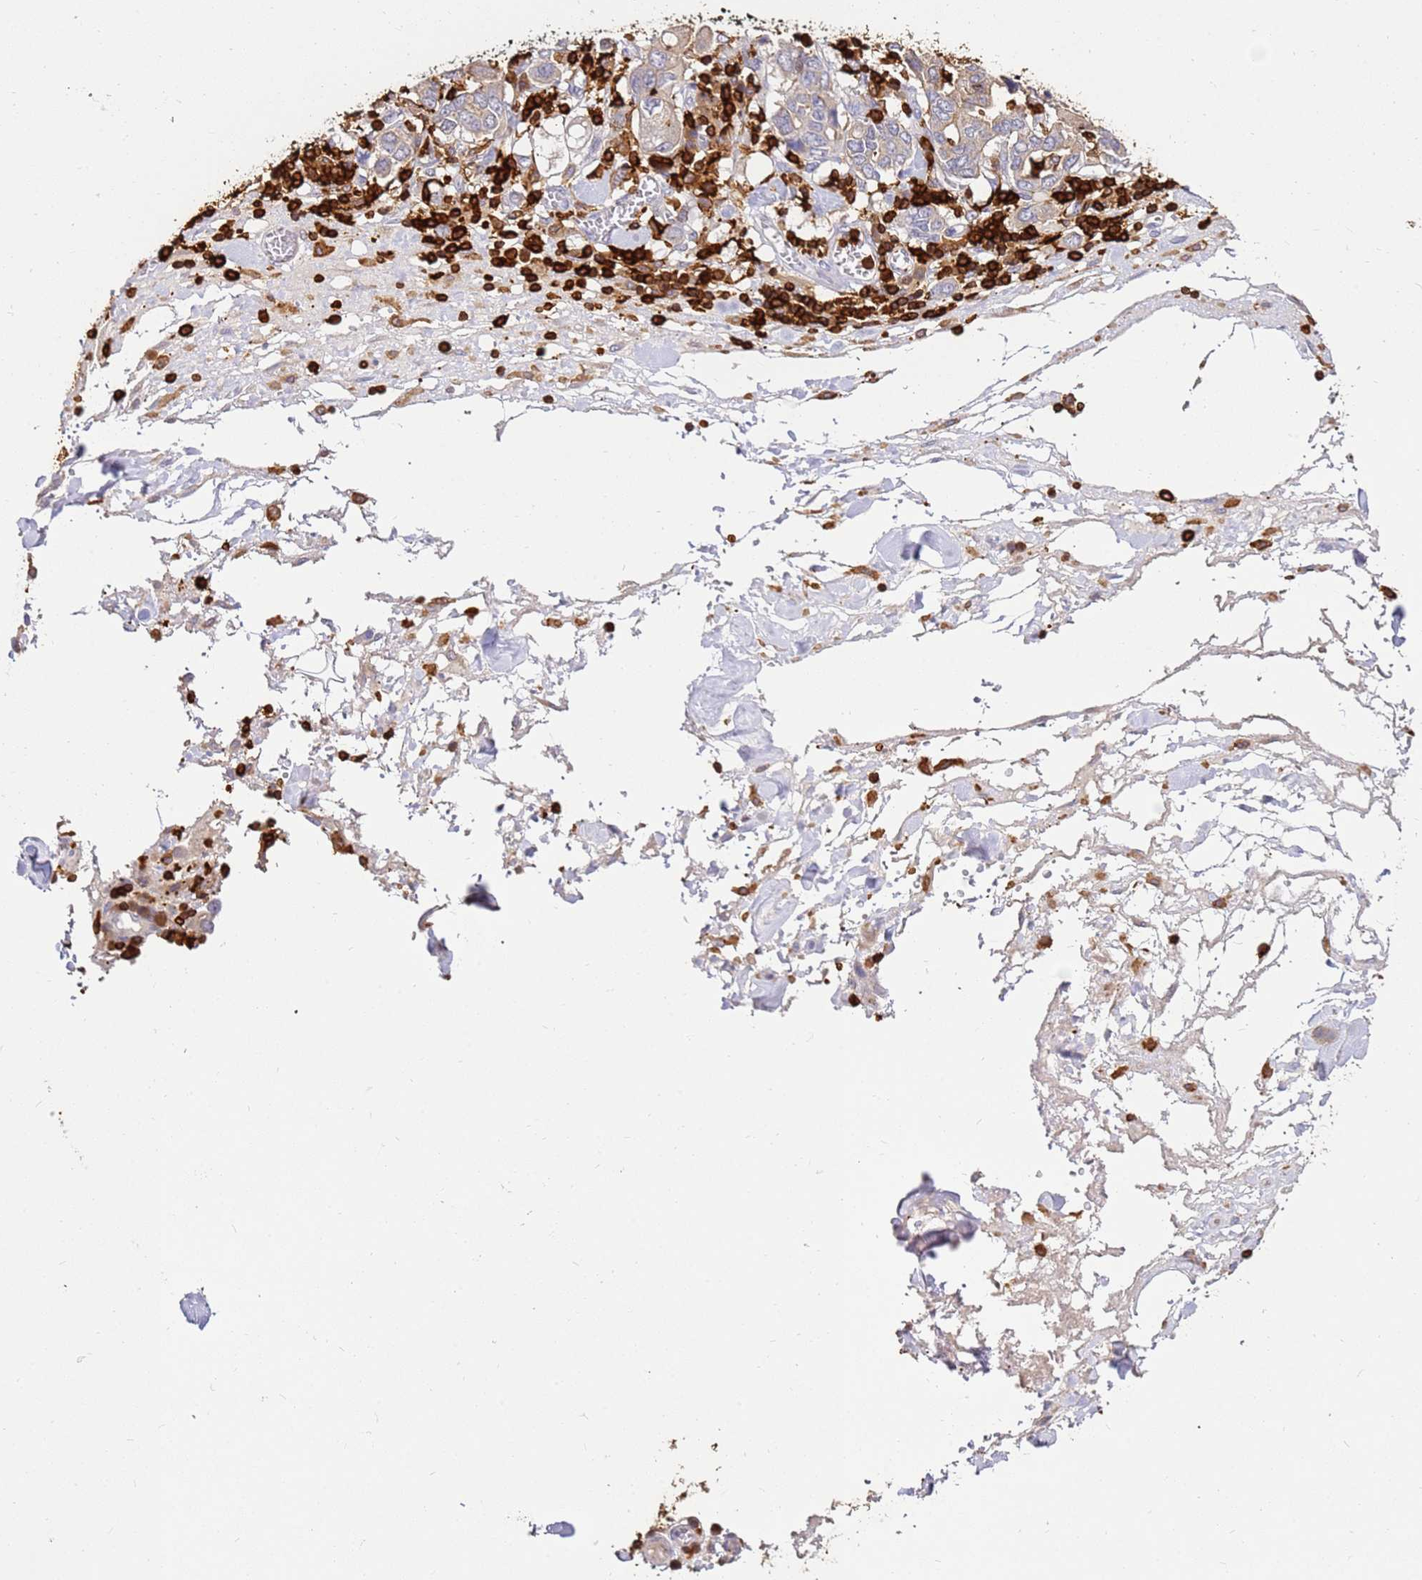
{"staining": {"intensity": "weak", "quantity": "<25%", "location": "cytoplasmic/membranous"}, "tissue": "stomach cancer", "cell_type": "Tumor cells", "image_type": "cancer", "snomed": [{"axis": "morphology", "description": "Adenocarcinoma, NOS"}, {"axis": "topography", "description": "Stomach, upper"}, {"axis": "topography", "description": "Stomach"}], "caption": "Immunohistochemistry of stomach cancer displays no expression in tumor cells.", "gene": "CORO1A", "patient": {"sex": "male", "age": 62}}